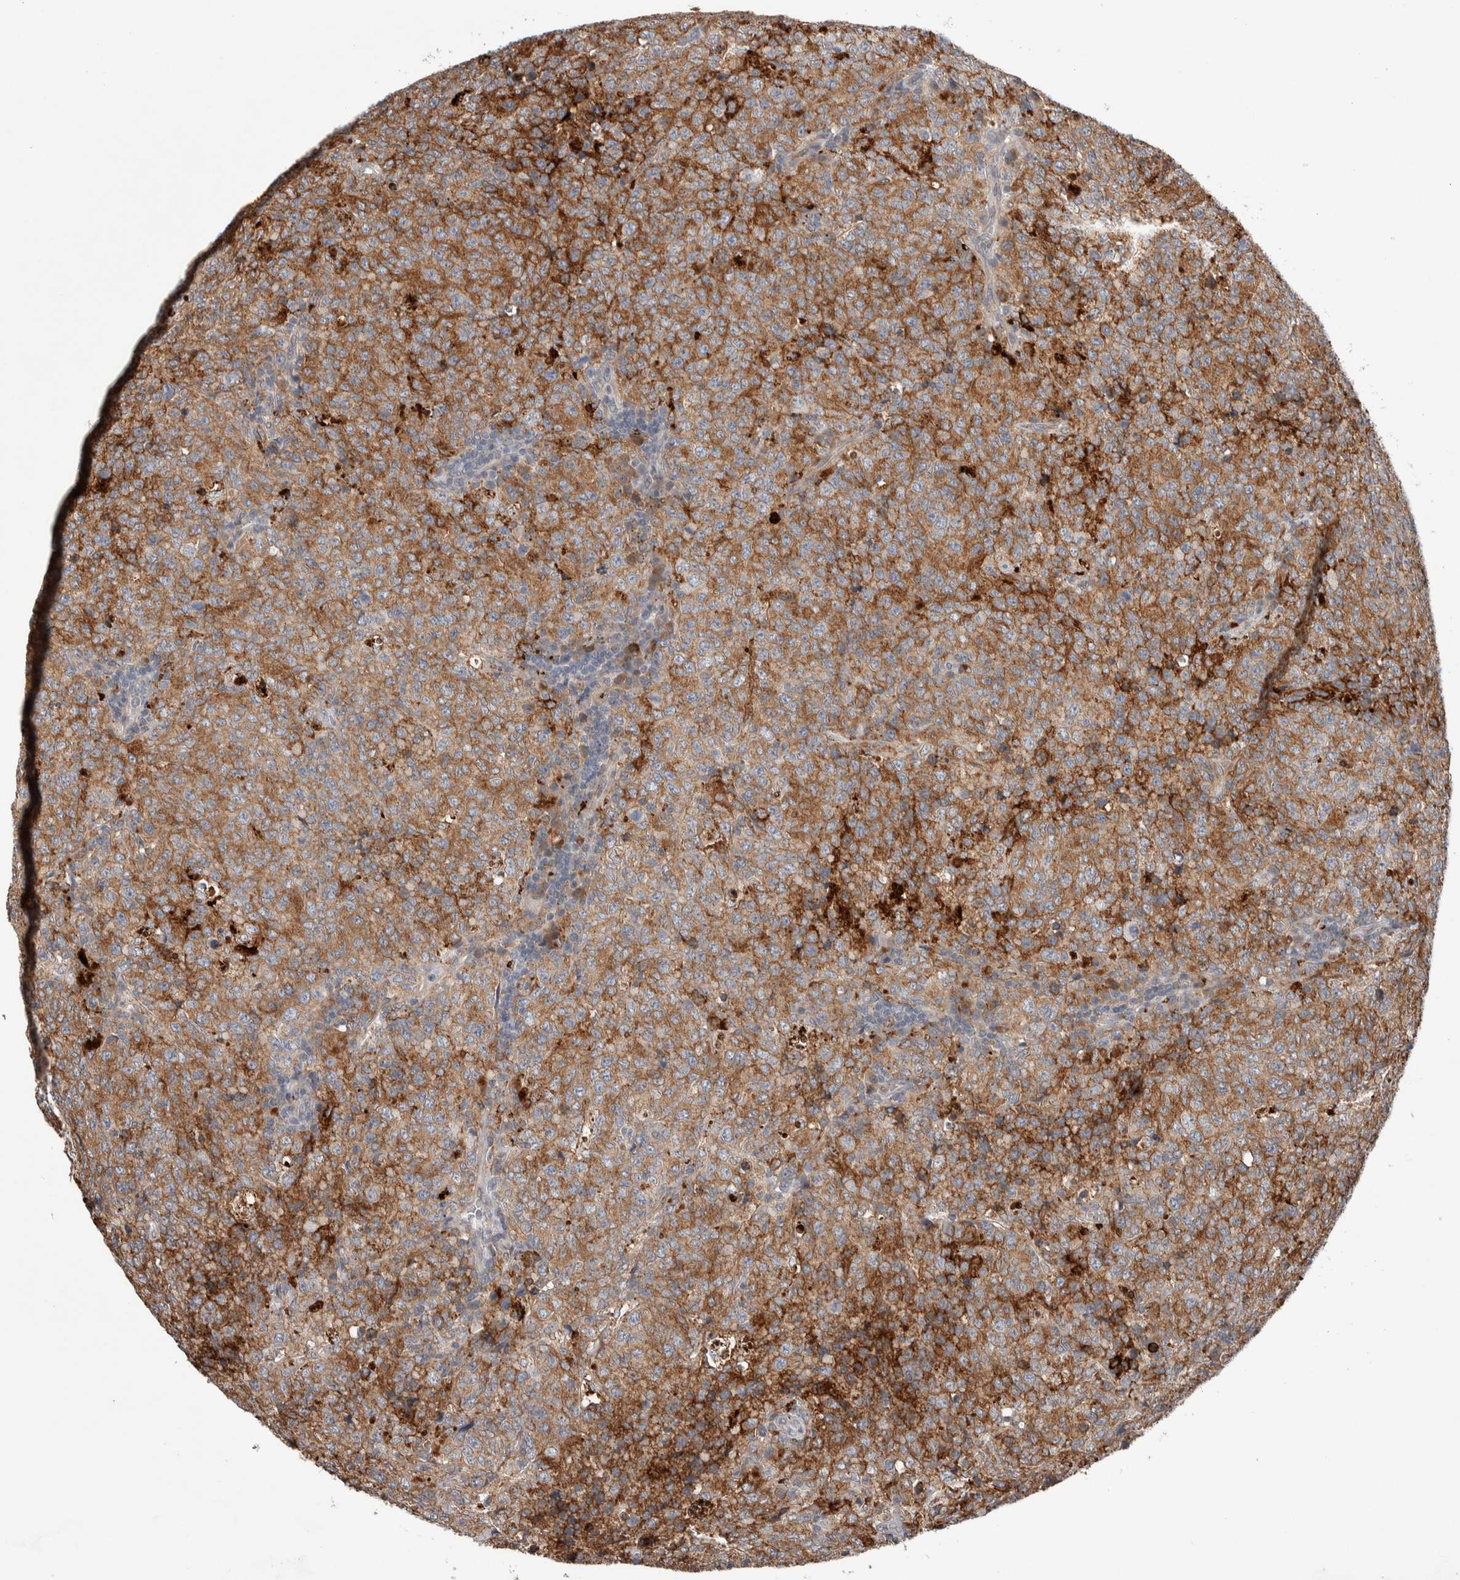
{"staining": {"intensity": "strong", "quantity": ">75%", "location": "cytoplasmic/membranous"}, "tissue": "lymphoma", "cell_type": "Tumor cells", "image_type": "cancer", "snomed": [{"axis": "morphology", "description": "Malignant lymphoma, non-Hodgkin's type, High grade"}, {"axis": "topography", "description": "Tonsil"}], "caption": "This histopathology image shows lymphoma stained with immunohistochemistry (IHC) to label a protein in brown. The cytoplasmic/membranous of tumor cells show strong positivity for the protein. Nuclei are counter-stained blue.", "gene": "KCNK1", "patient": {"sex": "female", "age": 36}}